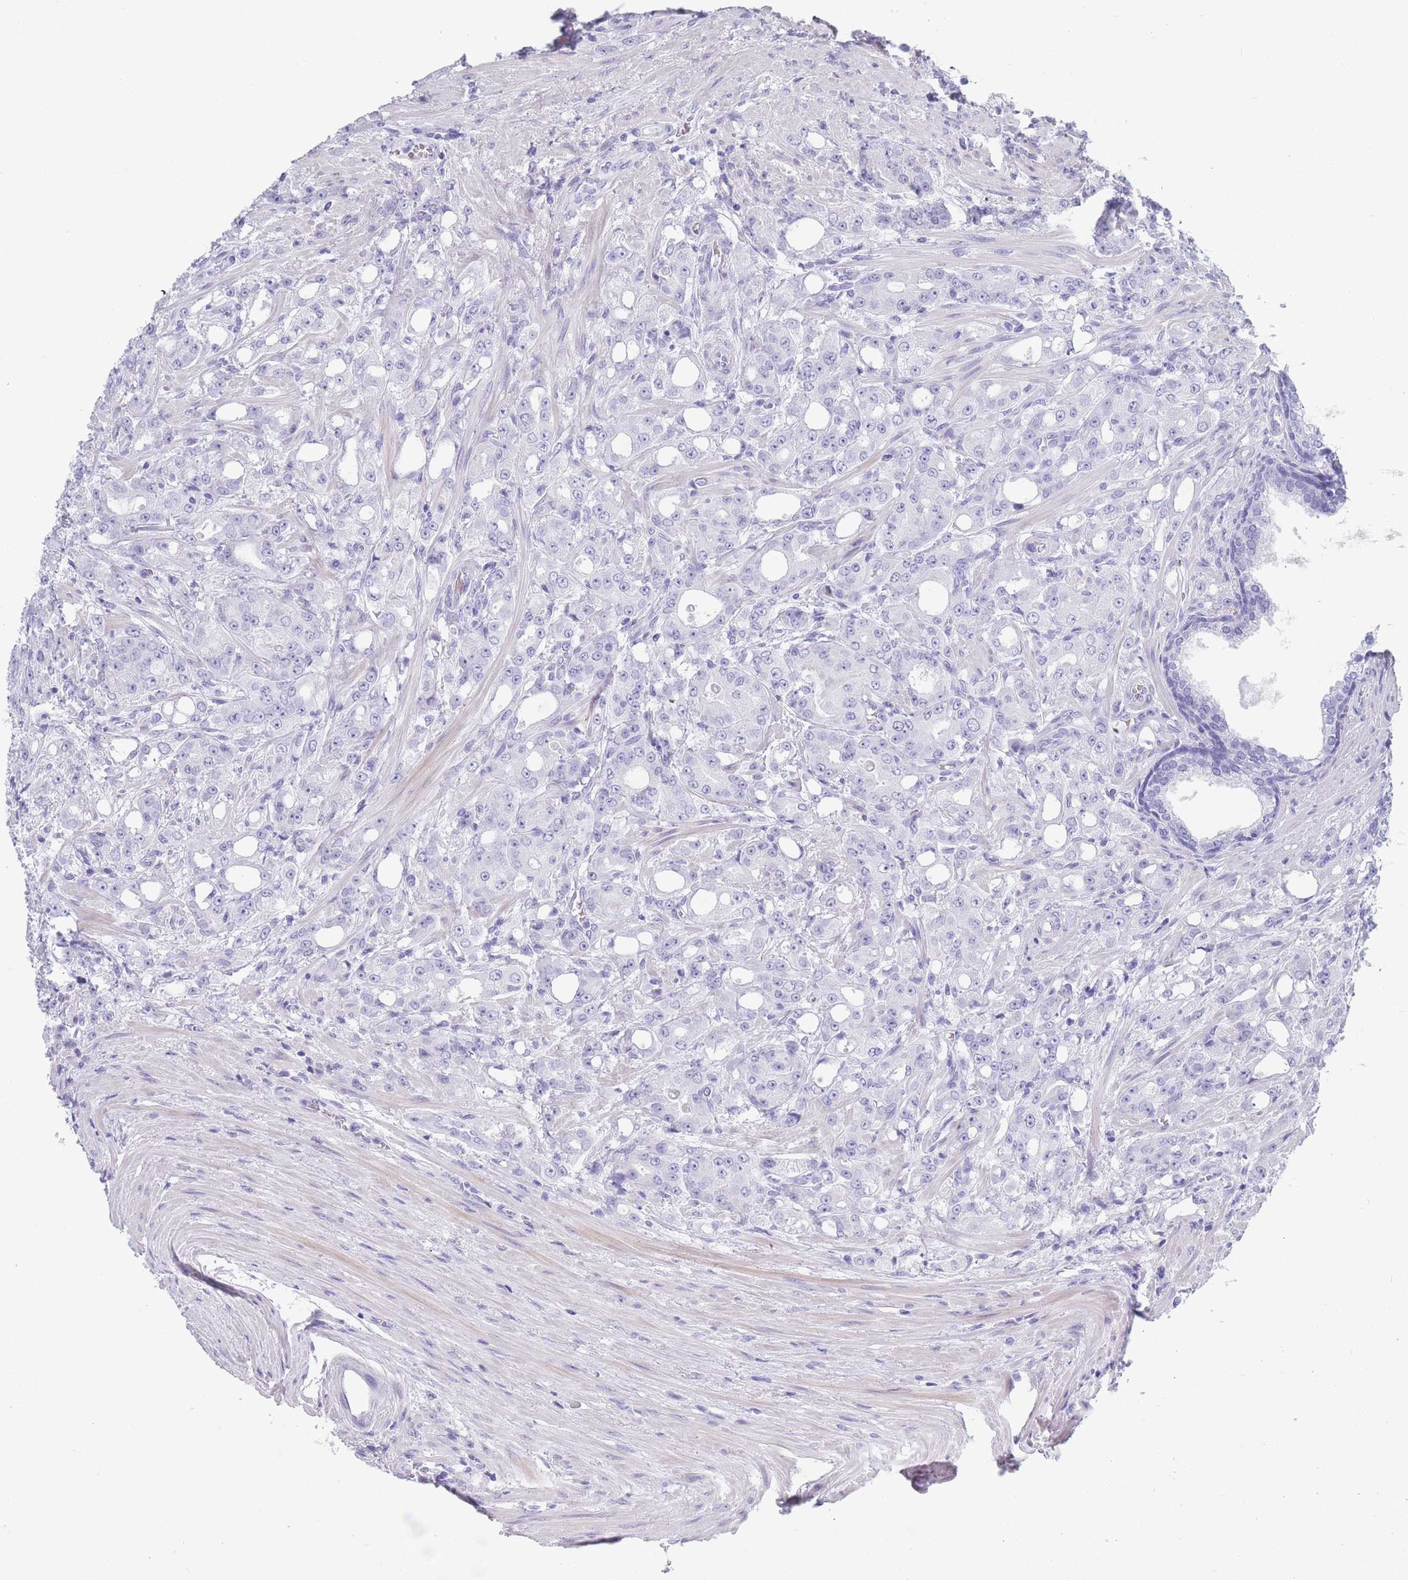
{"staining": {"intensity": "negative", "quantity": "none", "location": "none"}, "tissue": "prostate cancer", "cell_type": "Tumor cells", "image_type": "cancer", "snomed": [{"axis": "morphology", "description": "Adenocarcinoma, High grade"}, {"axis": "topography", "description": "Prostate"}], "caption": "Tumor cells are negative for brown protein staining in prostate high-grade adenocarcinoma.", "gene": "OR5D16", "patient": {"sex": "male", "age": 69}}